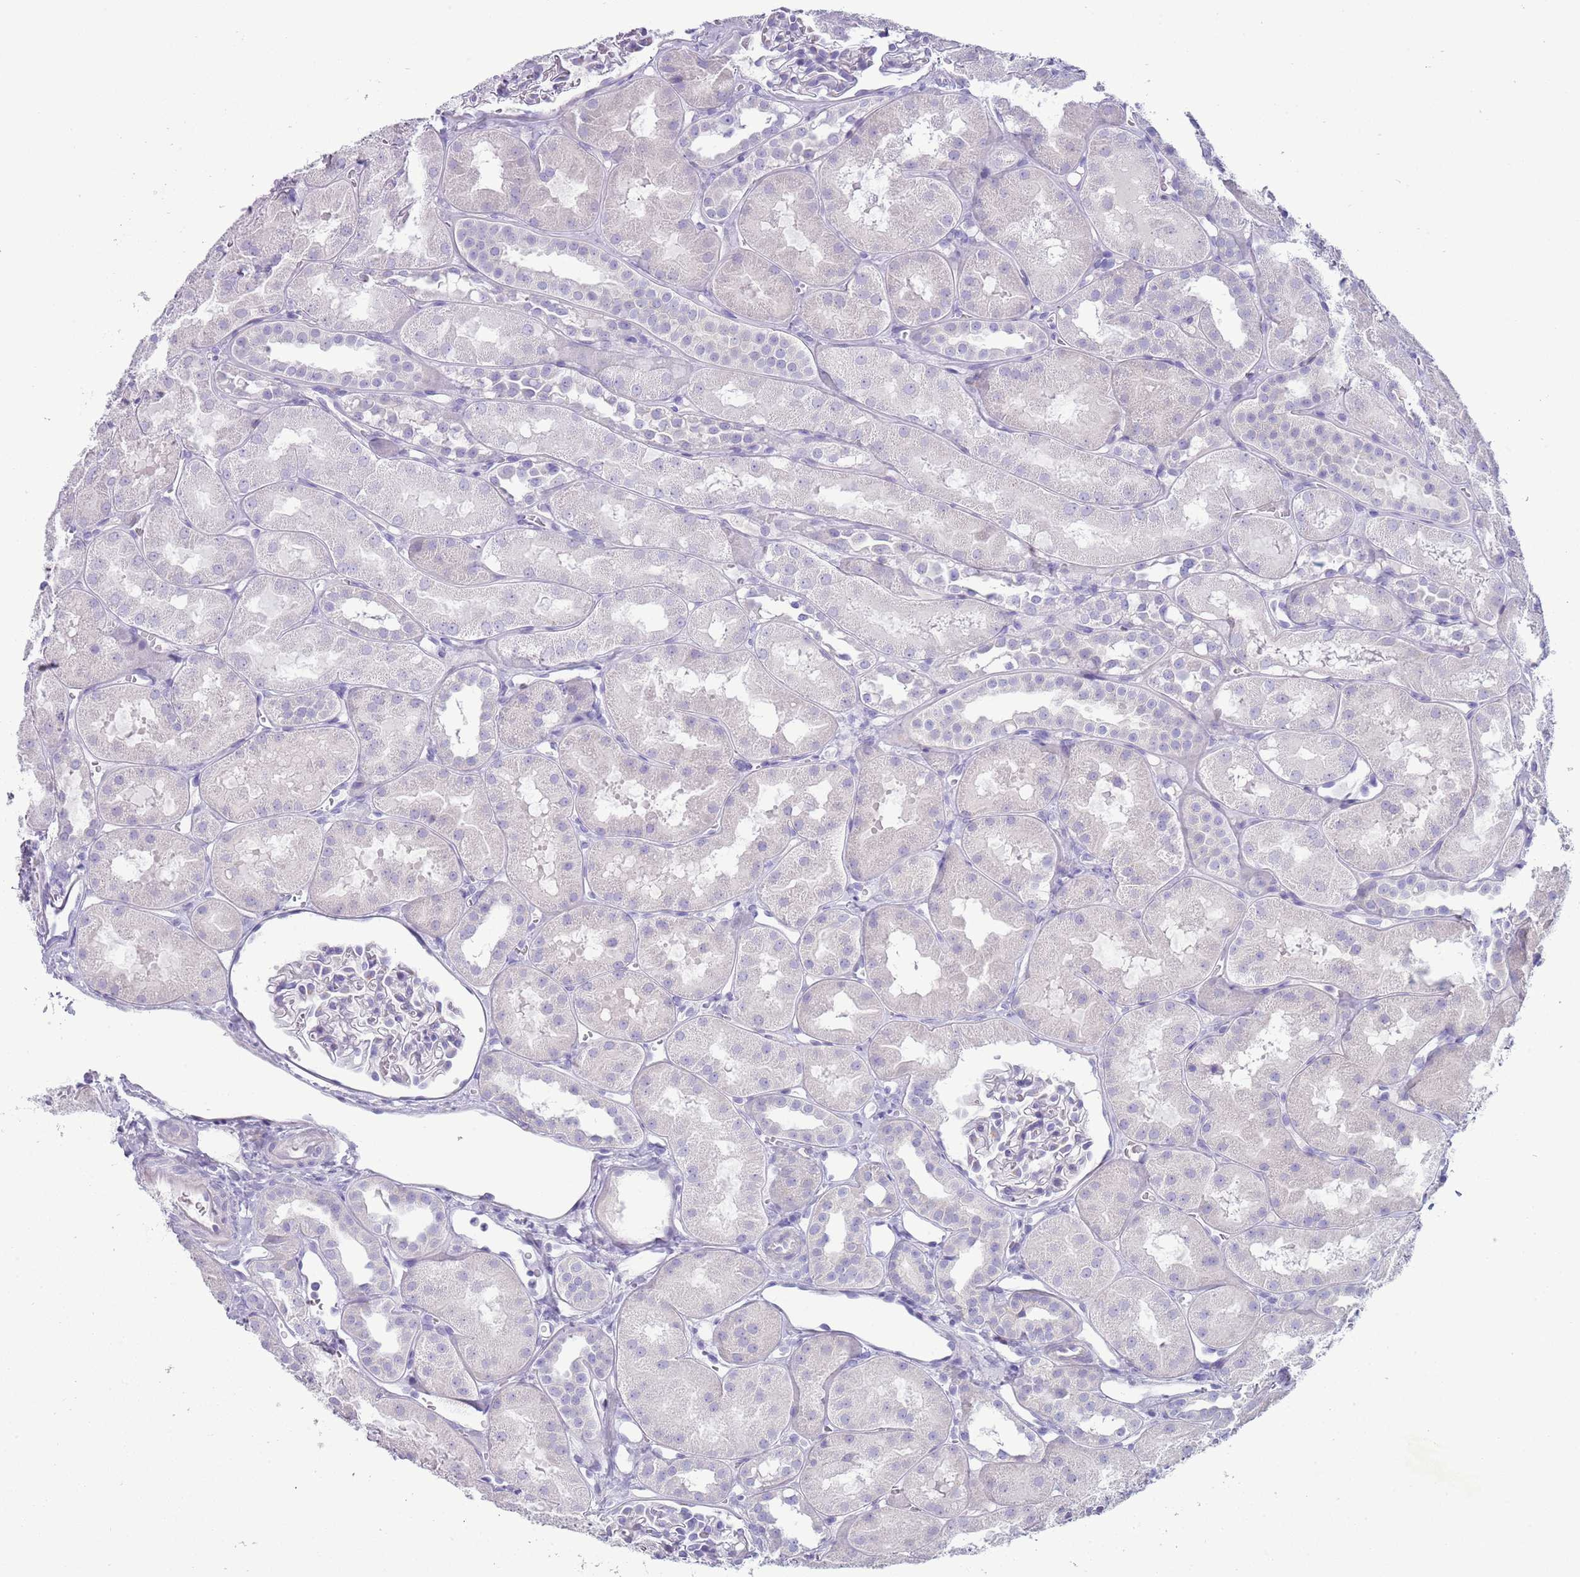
{"staining": {"intensity": "negative", "quantity": "none", "location": "none"}, "tissue": "kidney", "cell_type": "Cells in glomeruli", "image_type": "normal", "snomed": [{"axis": "morphology", "description": "Normal tissue, NOS"}, {"axis": "topography", "description": "Kidney"}, {"axis": "topography", "description": "Urinary bladder"}], "caption": "DAB (3,3'-diaminobenzidine) immunohistochemical staining of benign kidney demonstrates no significant expression in cells in glomeruli. The staining is performed using DAB (3,3'-diaminobenzidine) brown chromogen with nuclei counter-stained in using hematoxylin.", "gene": "ENSG00000271254", "patient": {"sex": "male", "age": 16}}